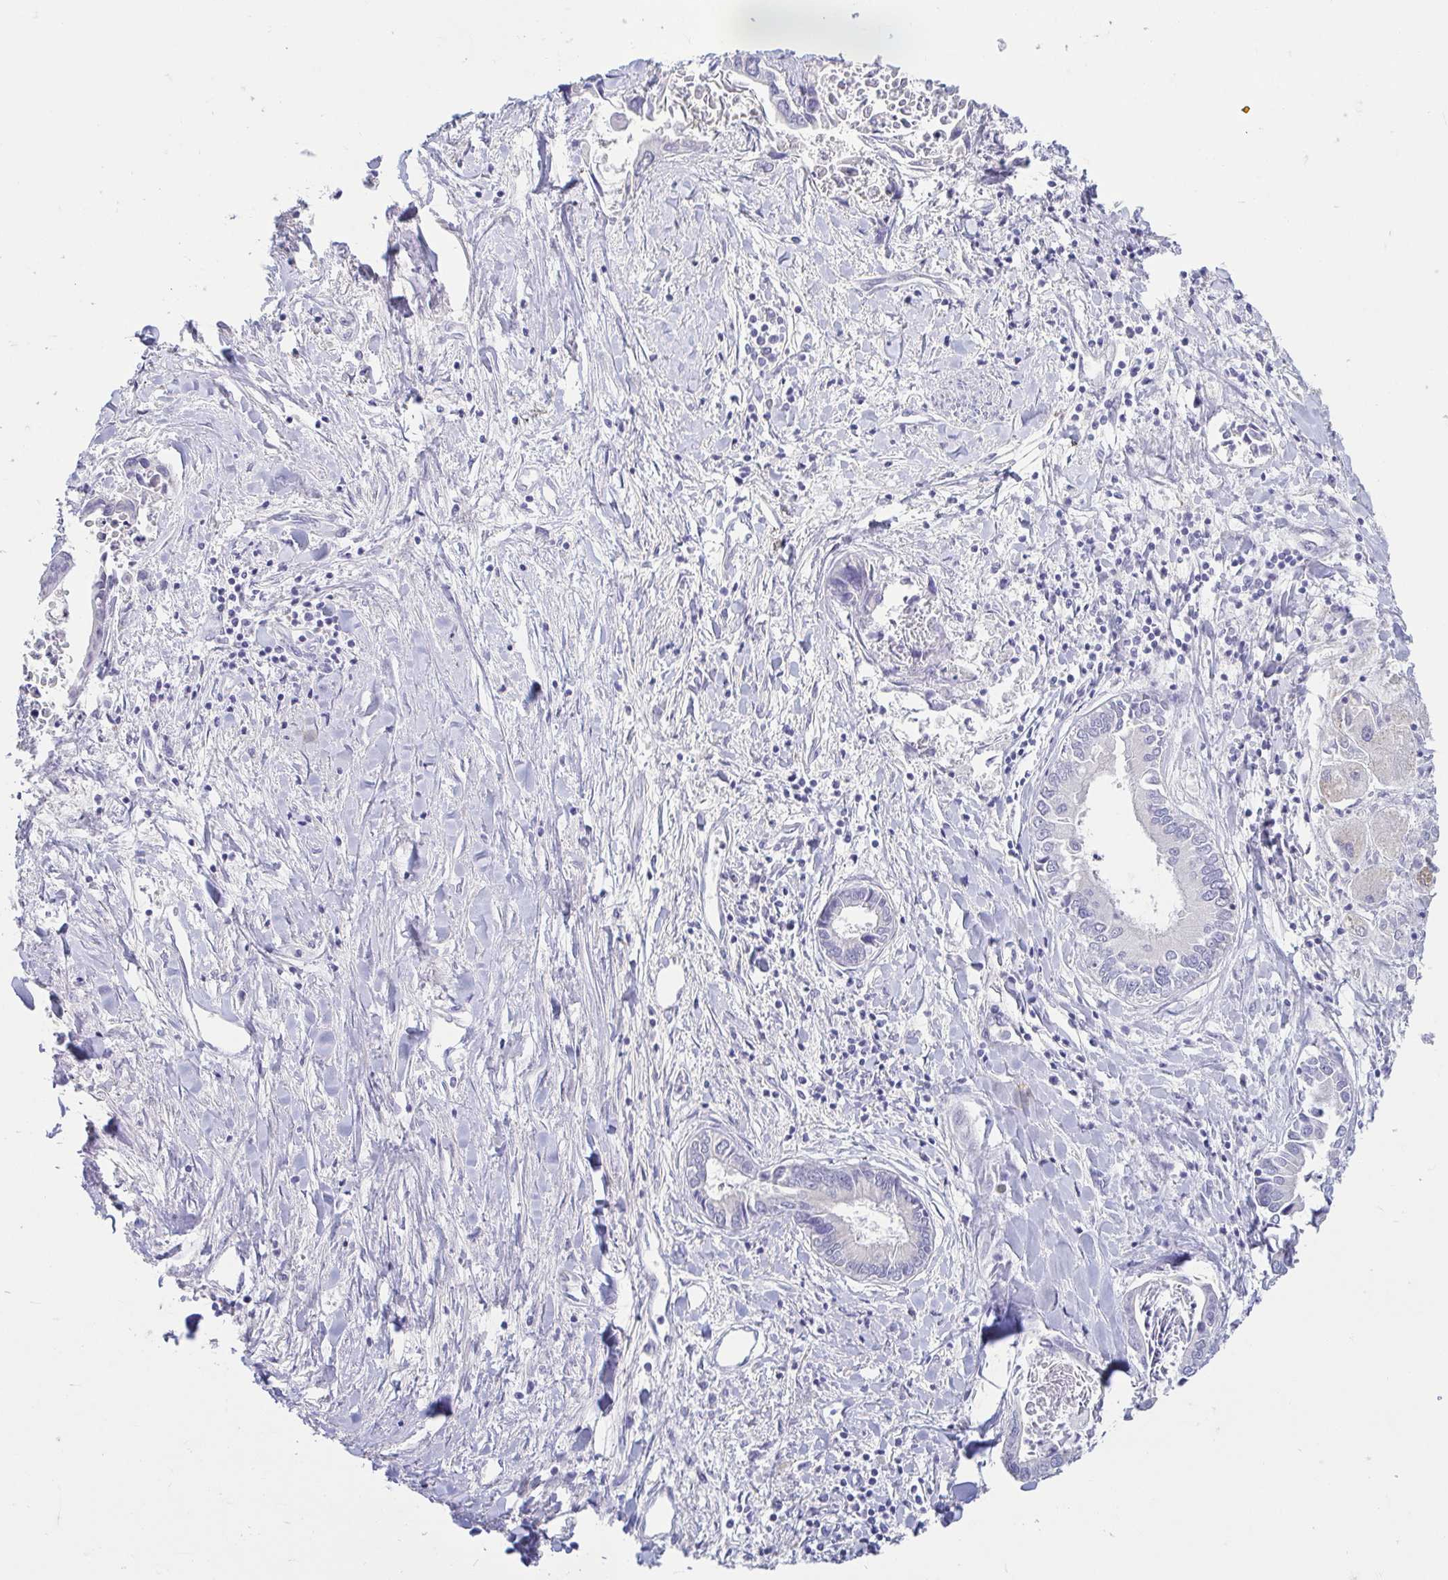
{"staining": {"intensity": "negative", "quantity": "none", "location": "none"}, "tissue": "liver cancer", "cell_type": "Tumor cells", "image_type": "cancer", "snomed": [{"axis": "morphology", "description": "Cholangiocarcinoma"}, {"axis": "topography", "description": "Liver"}], "caption": "There is no significant staining in tumor cells of liver cancer.", "gene": "FABP3", "patient": {"sex": "male", "age": 66}}